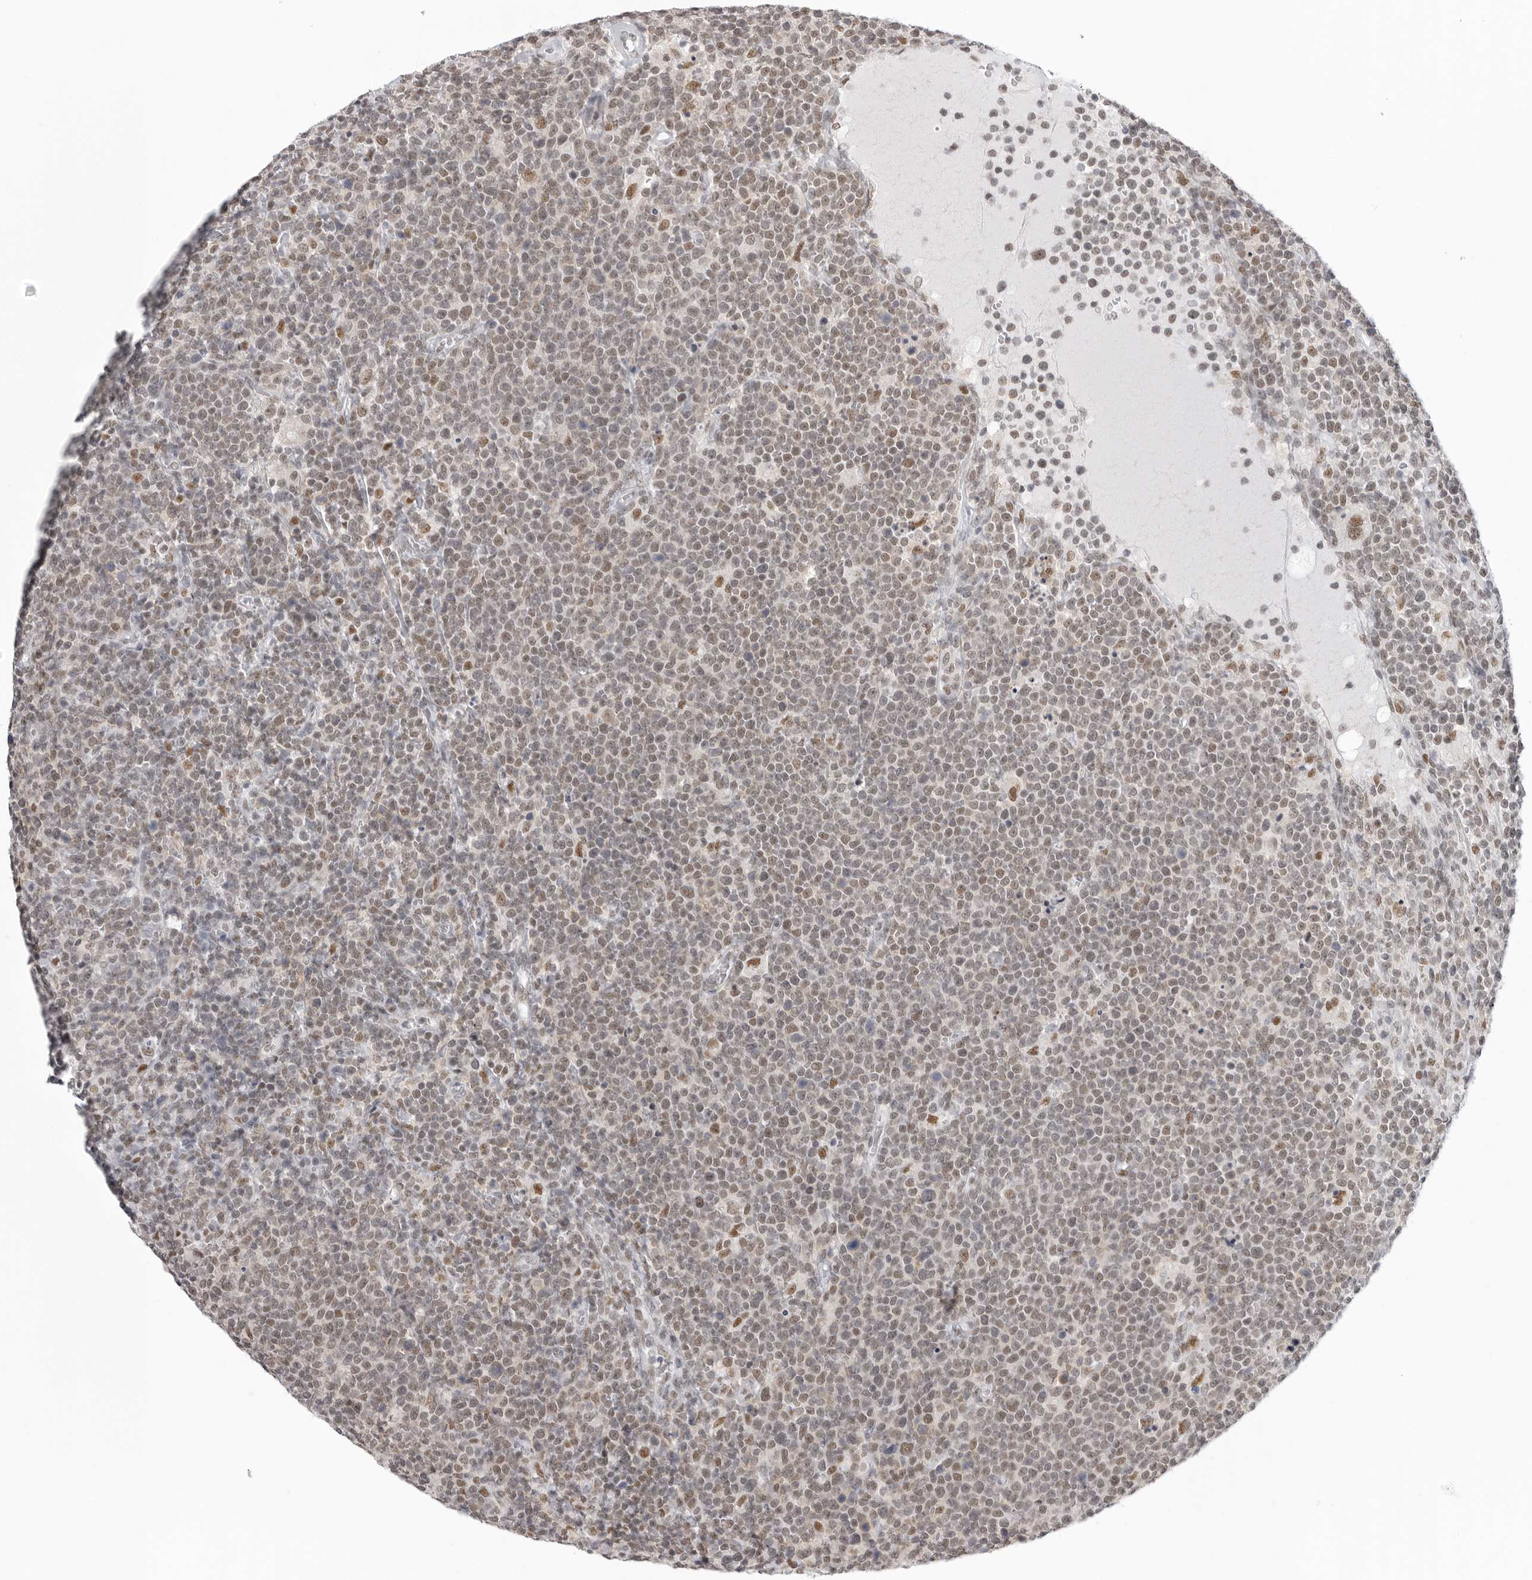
{"staining": {"intensity": "weak", "quantity": "25%-75%", "location": "nuclear"}, "tissue": "lymphoma", "cell_type": "Tumor cells", "image_type": "cancer", "snomed": [{"axis": "morphology", "description": "Malignant lymphoma, non-Hodgkin's type, High grade"}, {"axis": "topography", "description": "Lymph node"}], "caption": "This is an image of immunohistochemistry (IHC) staining of malignant lymphoma, non-Hodgkin's type (high-grade), which shows weak staining in the nuclear of tumor cells.", "gene": "RPA2", "patient": {"sex": "male", "age": 61}}